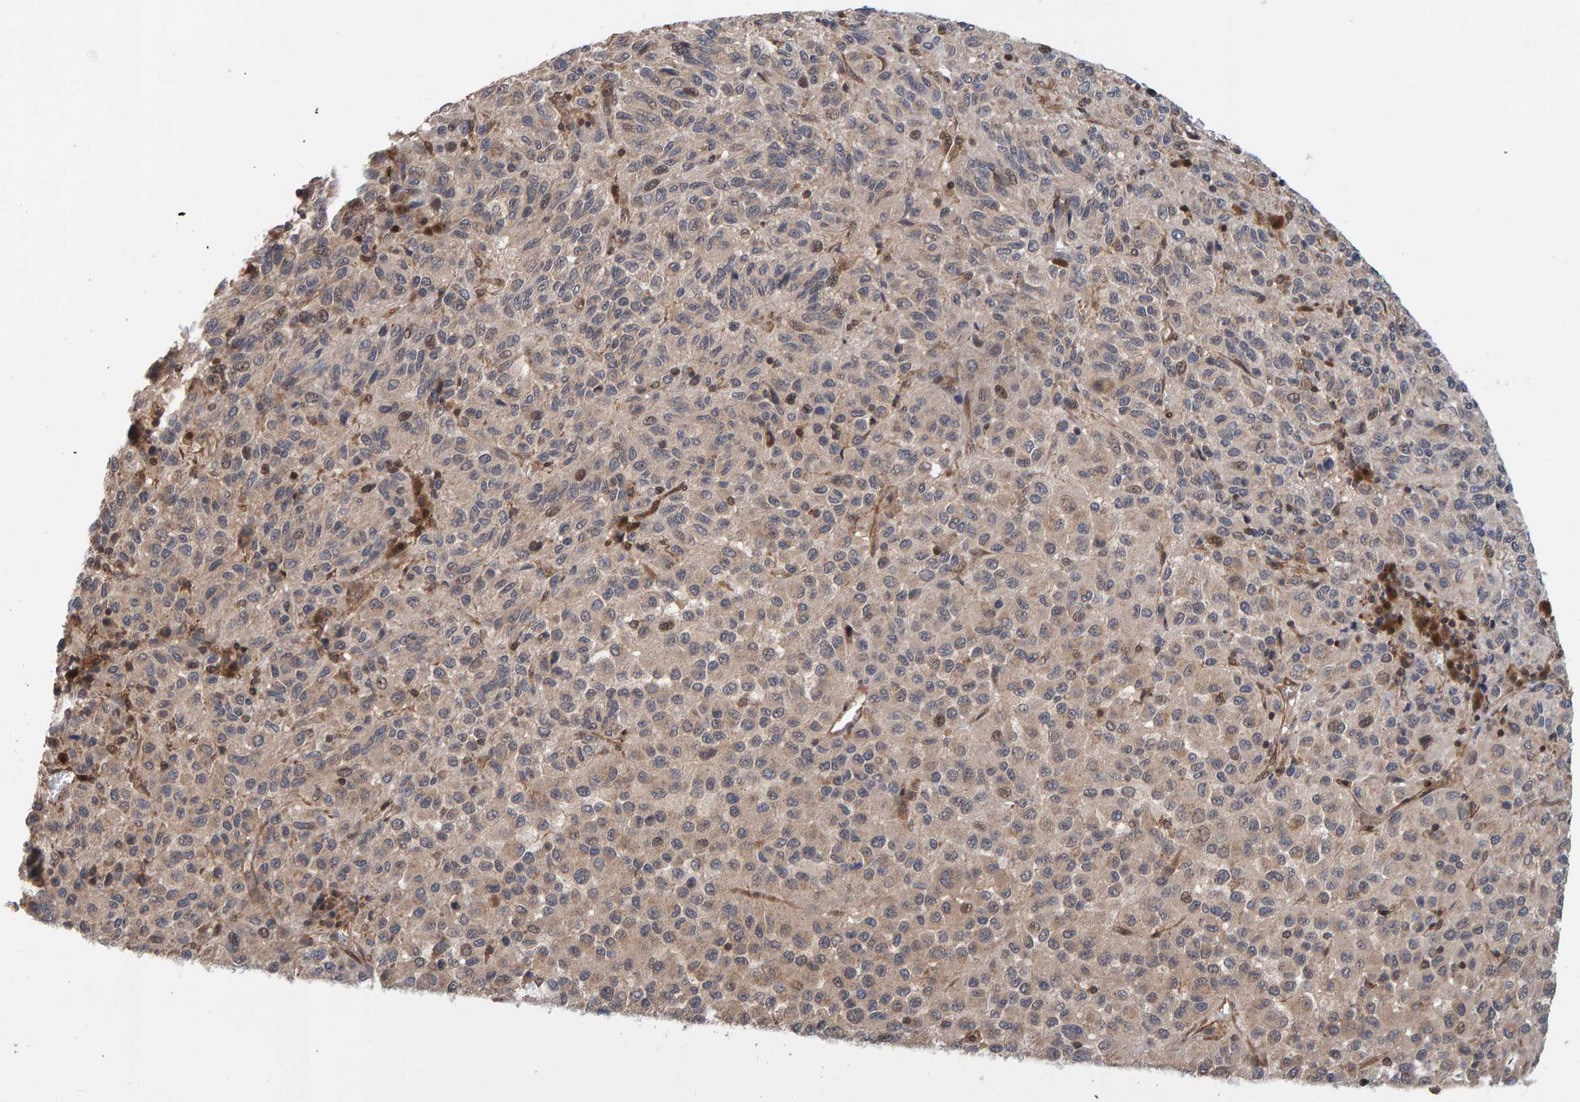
{"staining": {"intensity": "weak", "quantity": "<25%", "location": "cytoplasmic/membranous"}, "tissue": "melanoma", "cell_type": "Tumor cells", "image_type": "cancer", "snomed": [{"axis": "morphology", "description": "Malignant melanoma, Metastatic site"}, {"axis": "topography", "description": "Lung"}], "caption": "Malignant melanoma (metastatic site) was stained to show a protein in brown. There is no significant positivity in tumor cells.", "gene": "SCRN2", "patient": {"sex": "male", "age": 64}}